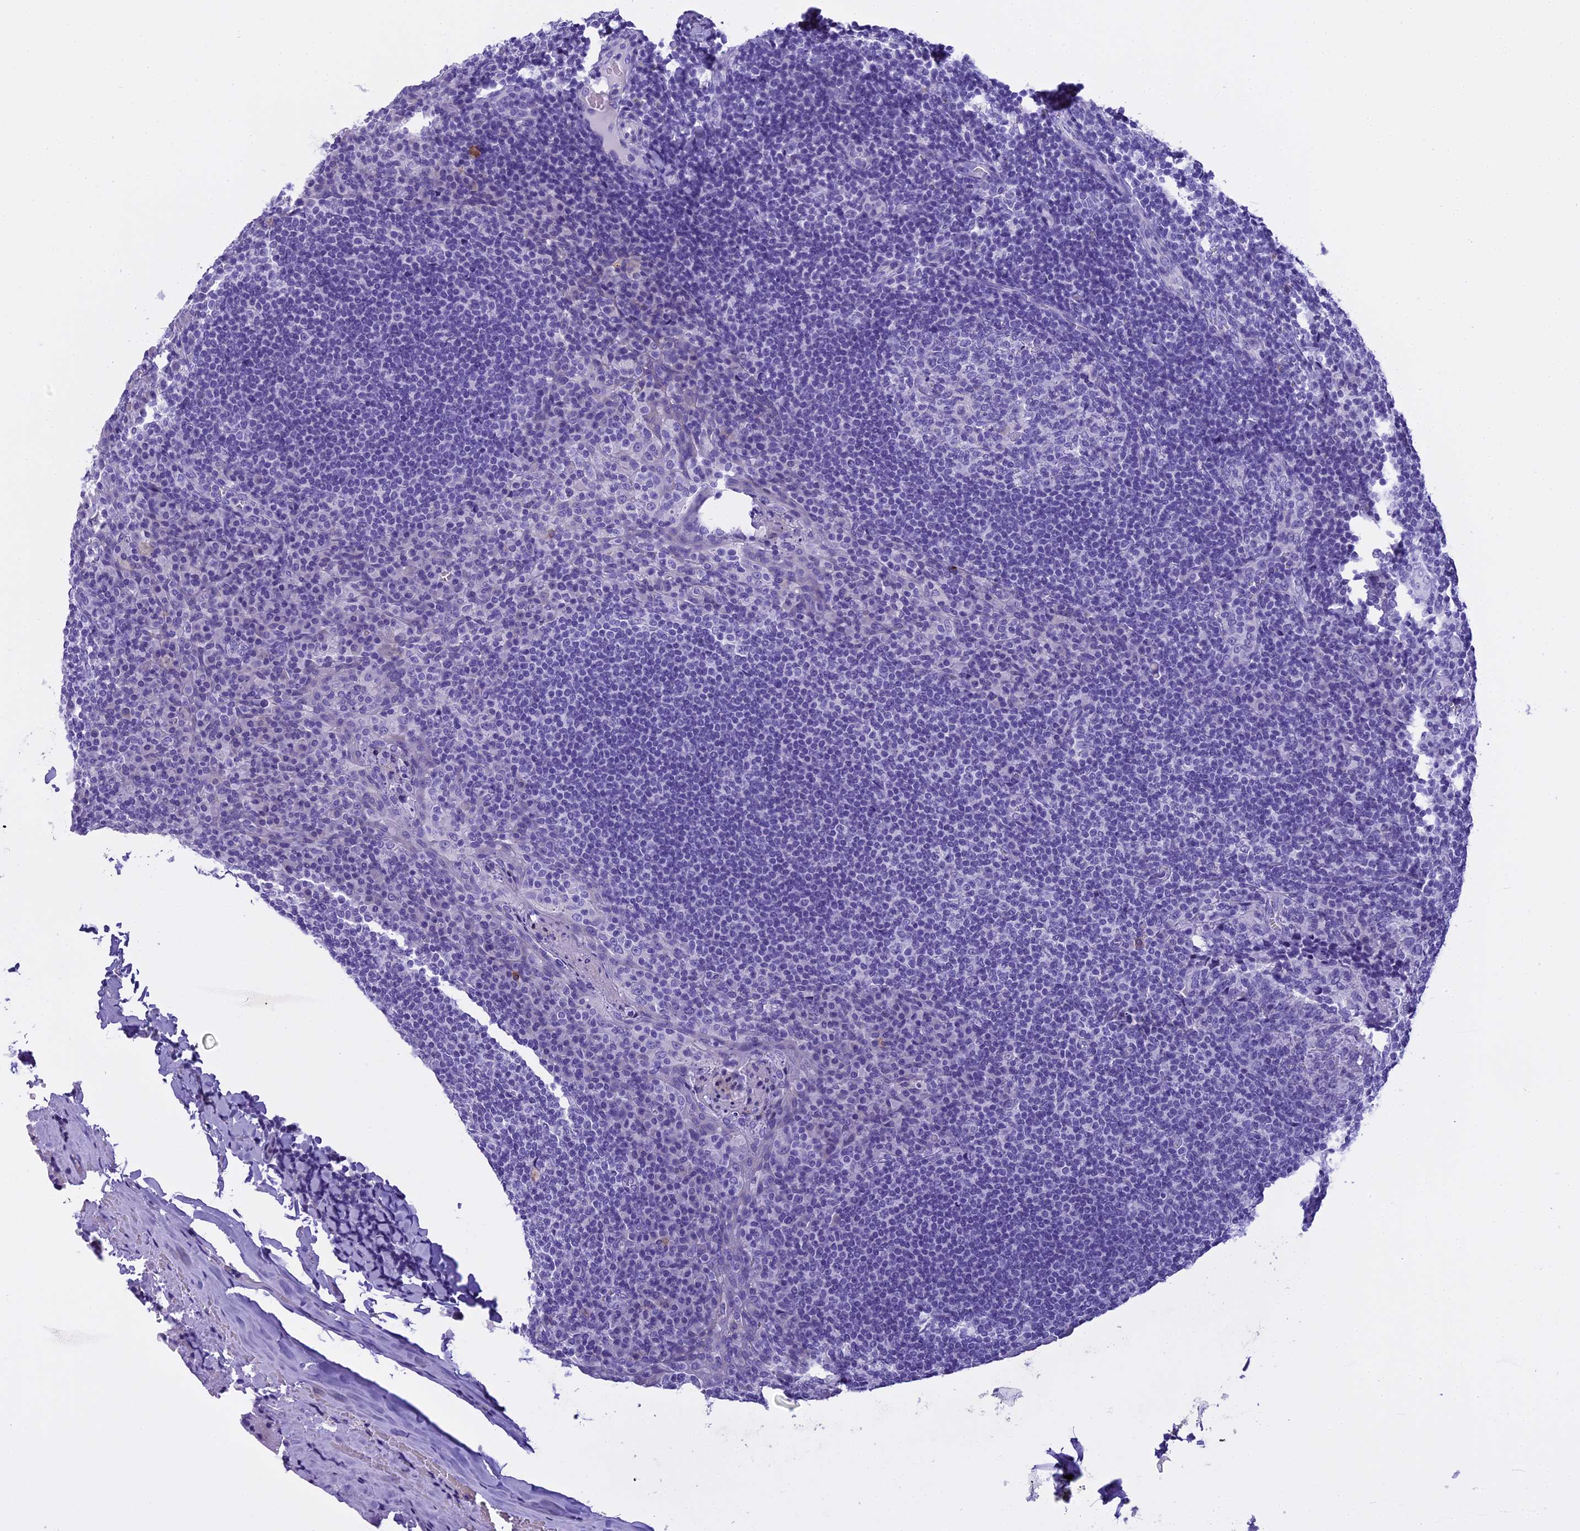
{"staining": {"intensity": "negative", "quantity": "none", "location": "none"}, "tissue": "tonsil", "cell_type": "Germinal center cells", "image_type": "normal", "snomed": [{"axis": "morphology", "description": "Normal tissue, NOS"}, {"axis": "topography", "description": "Tonsil"}], "caption": "Immunohistochemistry (IHC) micrograph of normal tonsil: human tonsil stained with DAB (3,3'-diaminobenzidine) demonstrates no significant protein staining in germinal center cells.", "gene": "KCTD14", "patient": {"sex": "male", "age": 31}}